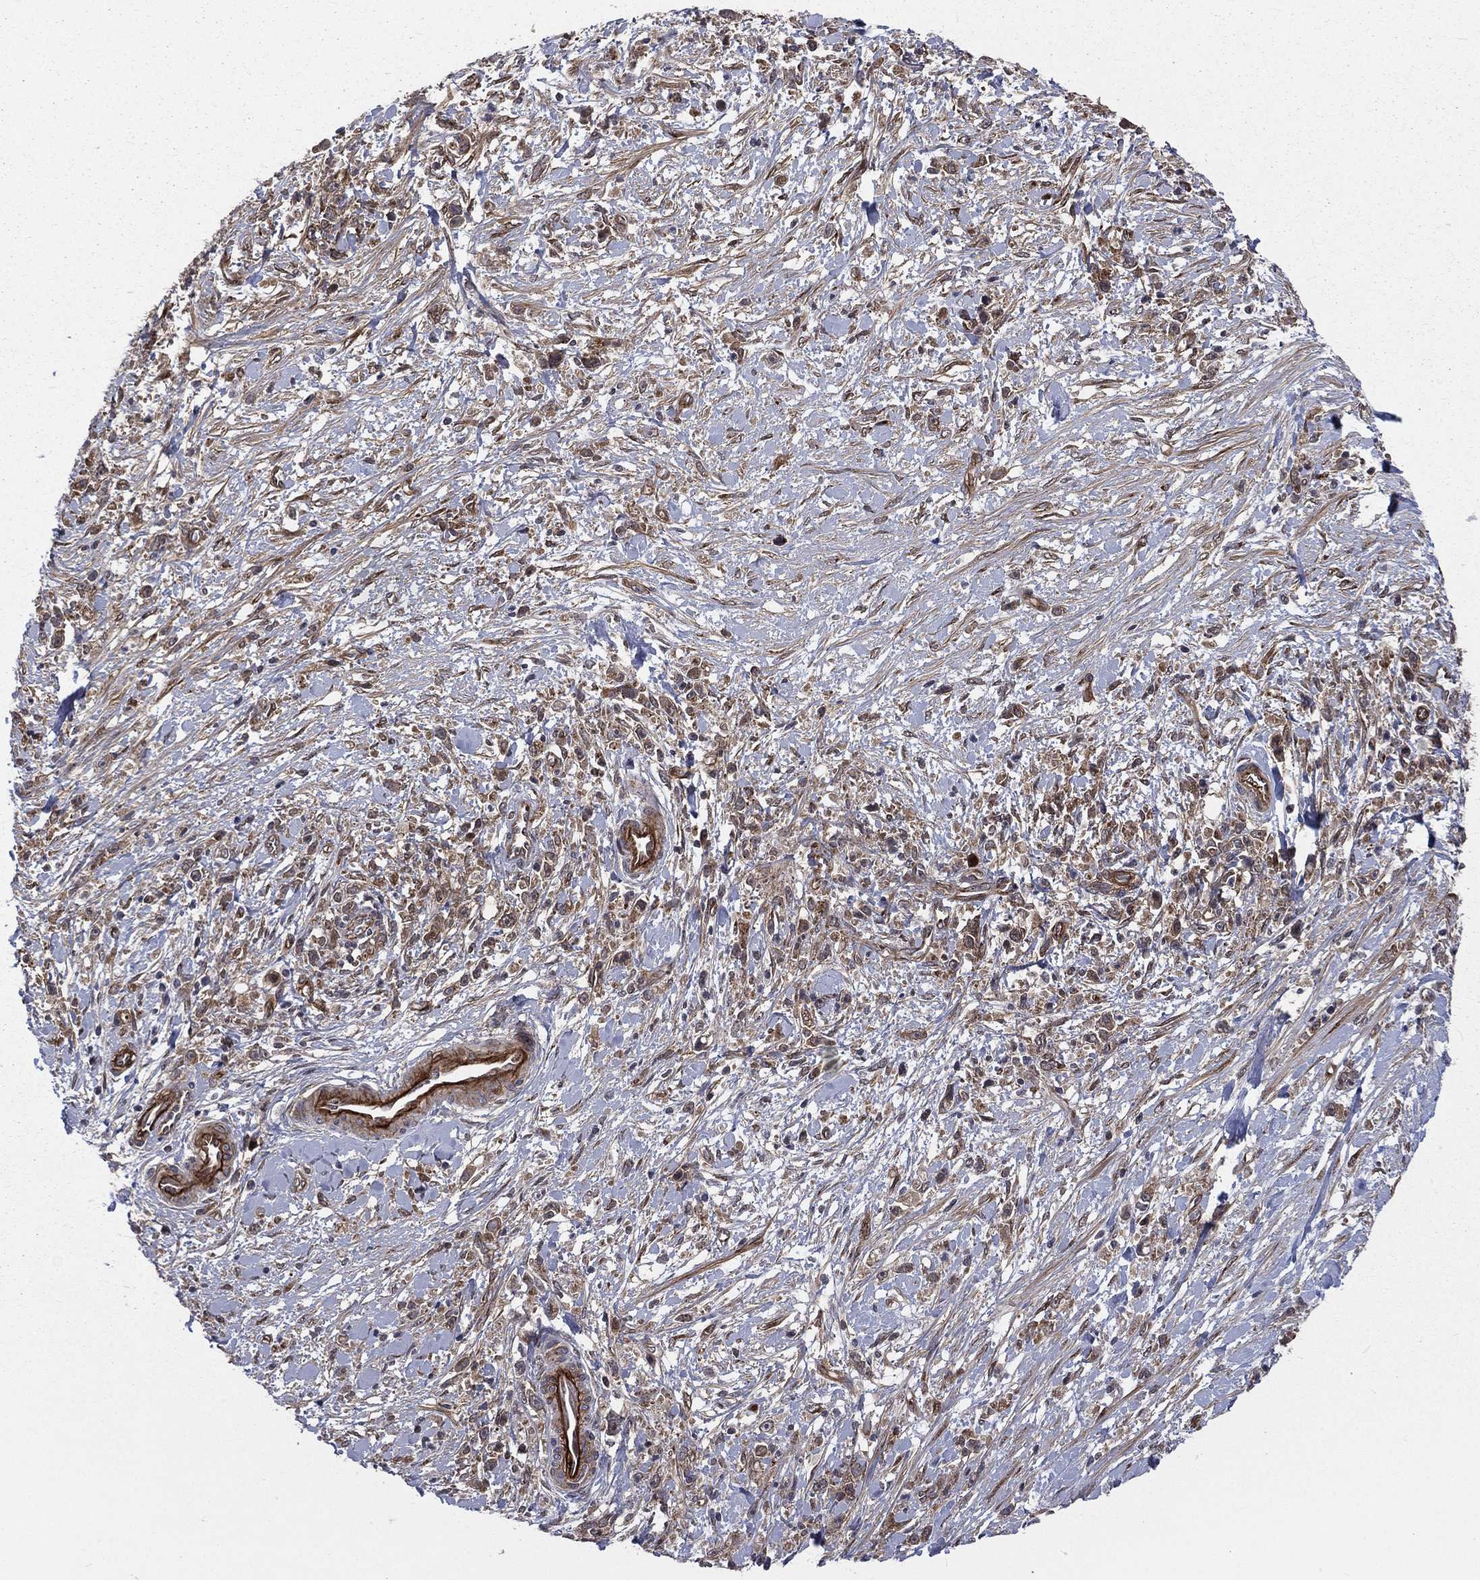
{"staining": {"intensity": "weak", "quantity": "25%-75%", "location": "cytoplasmic/membranous"}, "tissue": "stomach cancer", "cell_type": "Tumor cells", "image_type": "cancer", "snomed": [{"axis": "morphology", "description": "Adenocarcinoma, NOS"}, {"axis": "topography", "description": "Stomach"}], "caption": "This photomicrograph shows immunohistochemistry (IHC) staining of human adenocarcinoma (stomach), with low weak cytoplasmic/membranous expression in approximately 25%-75% of tumor cells.", "gene": "ARL3", "patient": {"sex": "female", "age": 59}}